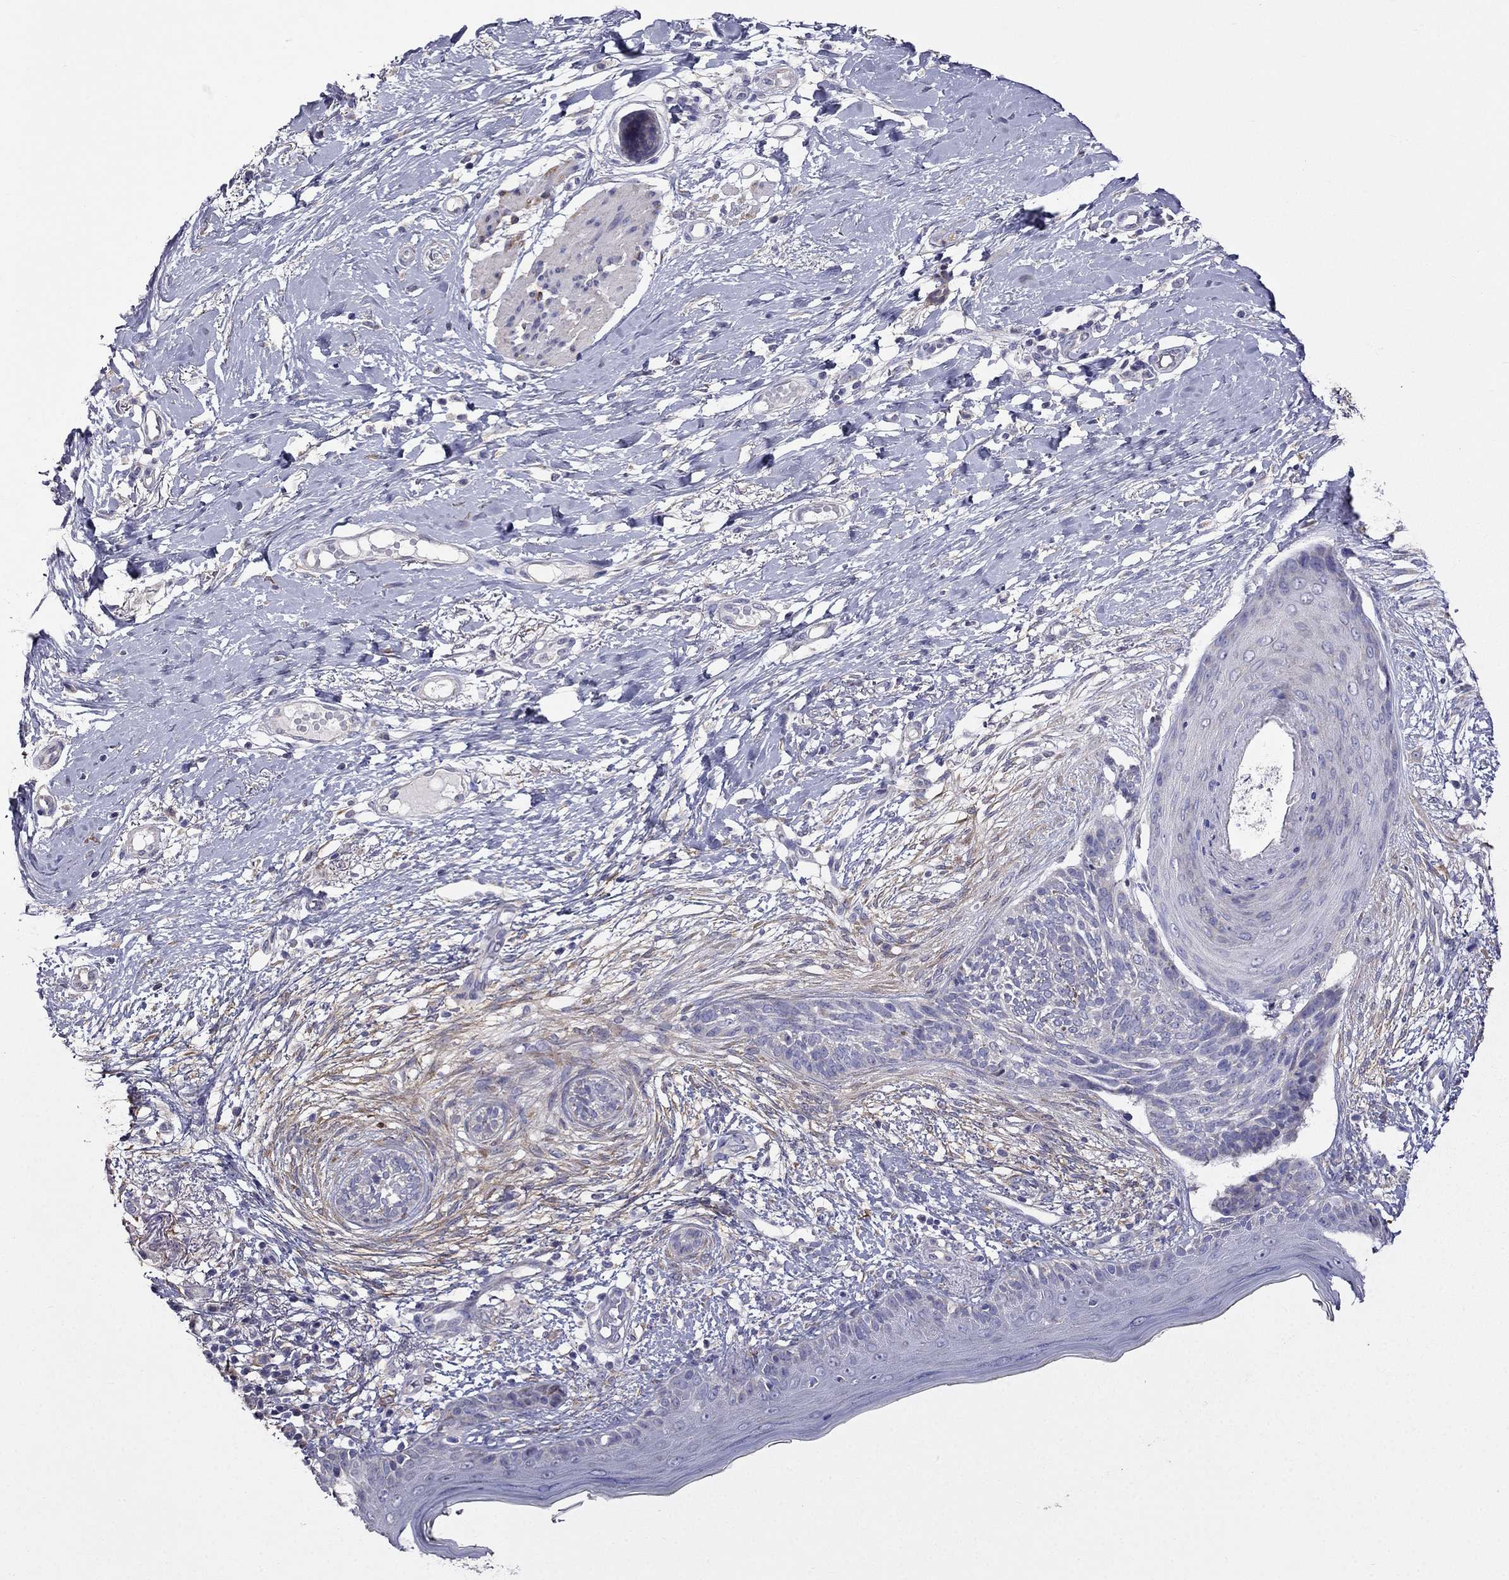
{"staining": {"intensity": "negative", "quantity": "none", "location": "none"}, "tissue": "skin cancer", "cell_type": "Tumor cells", "image_type": "cancer", "snomed": [{"axis": "morphology", "description": "Normal tissue, NOS"}, {"axis": "morphology", "description": "Basal cell carcinoma"}, {"axis": "topography", "description": "Skin"}], "caption": "Skin cancer (basal cell carcinoma) was stained to show a protein in brown. There is no significant staining in tumor cells.", "gene": "AK5", "patient": {"sex": "male", "age": 84}}